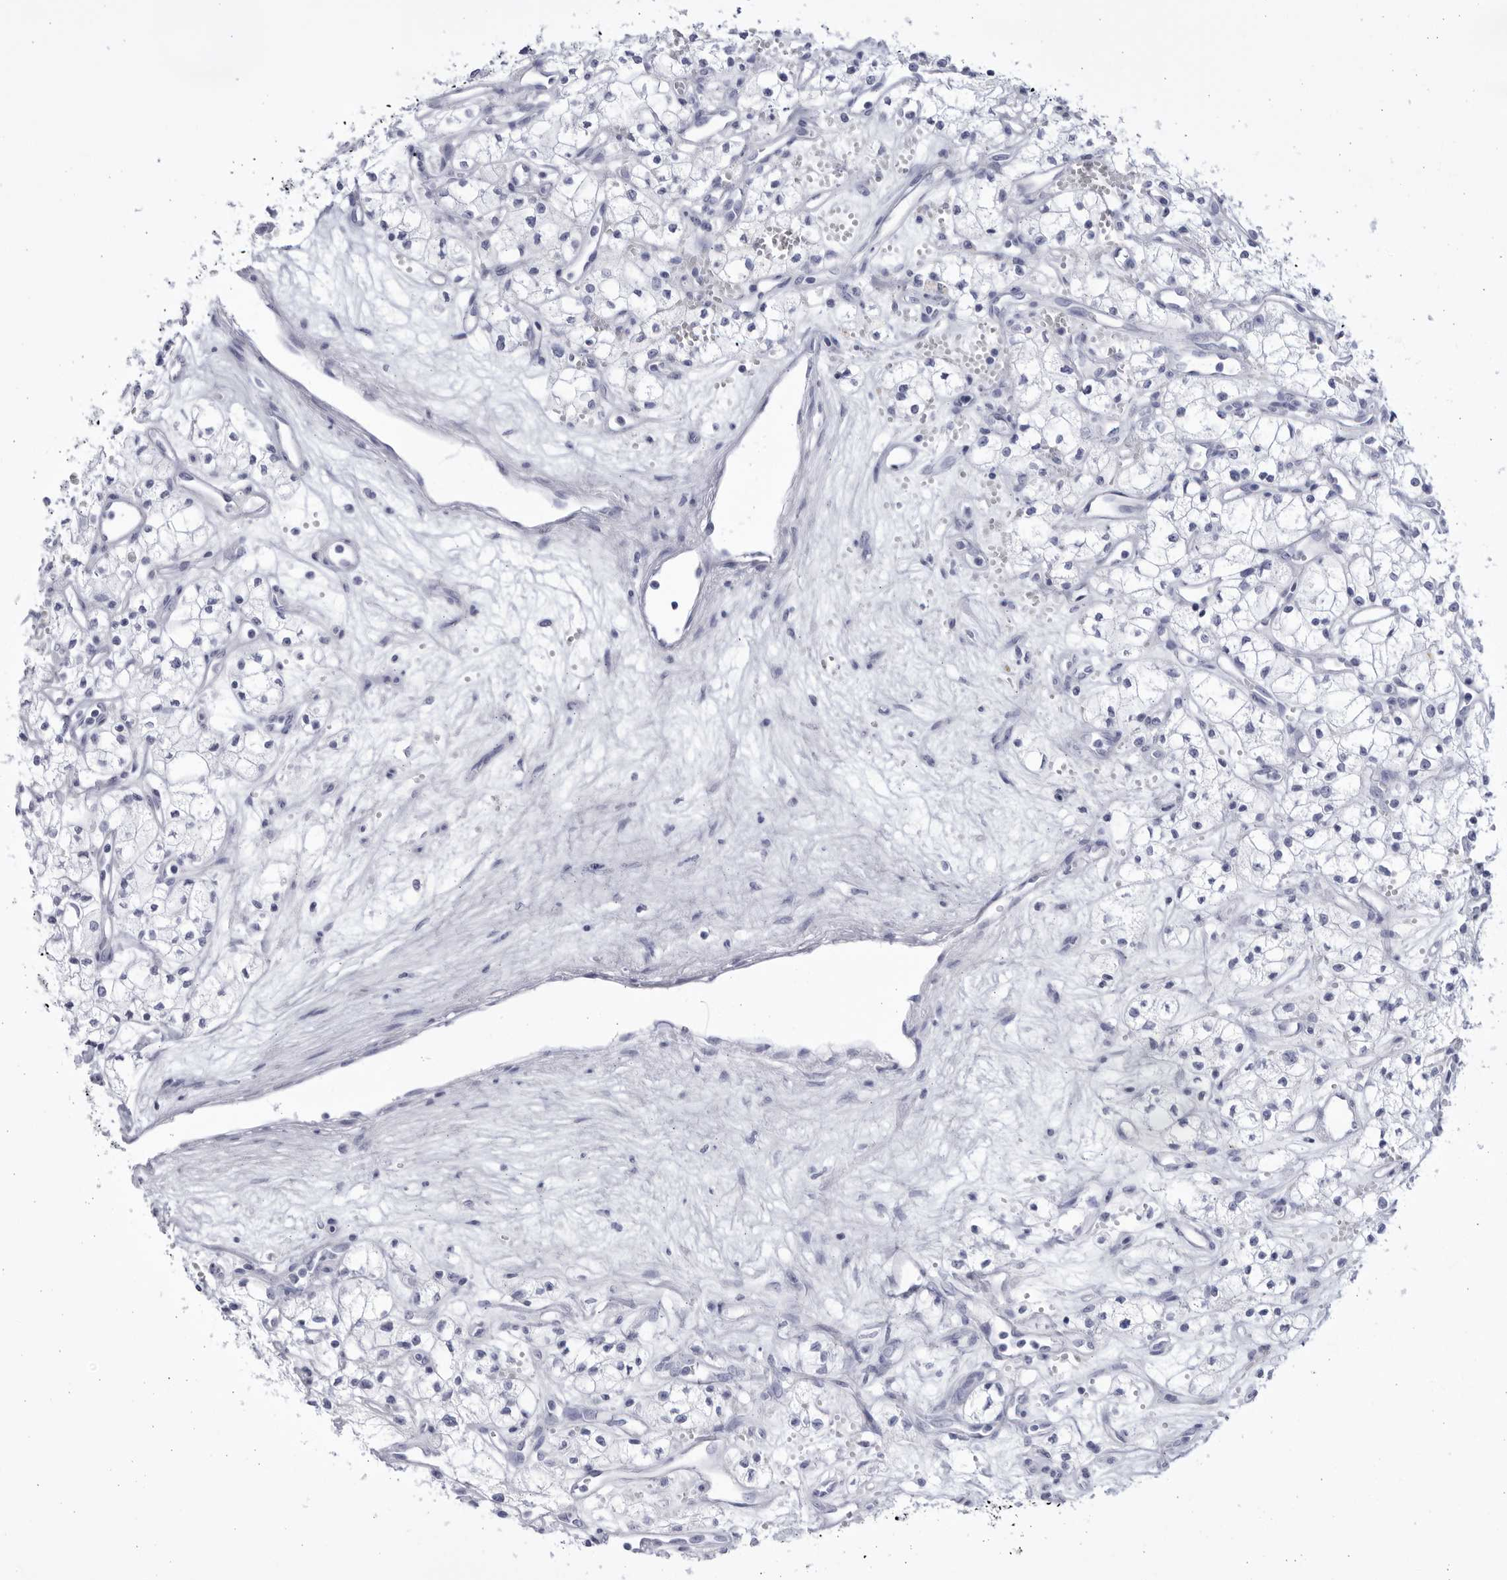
{"staining": {"intensity": "negative", "quantity": "none", "location": "none"}, "tissue": "renal cancer", "cell_type": "Tumor cells", "image_type": "cancer", "snomed": [{"axis": "morphology", "description": "Adenocarcinoma, NOS"}, {"axis": "topography", "description": "Kidney"}], "caption": "Tumor cells are negative for brown protein staining in adenocarcinoma (renal). Brightfield microscopy of immunohistochemistry stained with DAB (brown) and hematoxylin (blue), captured at high magnification.", "gene": "CCDC181", "patient": {"sex": "male", "age": 59}}